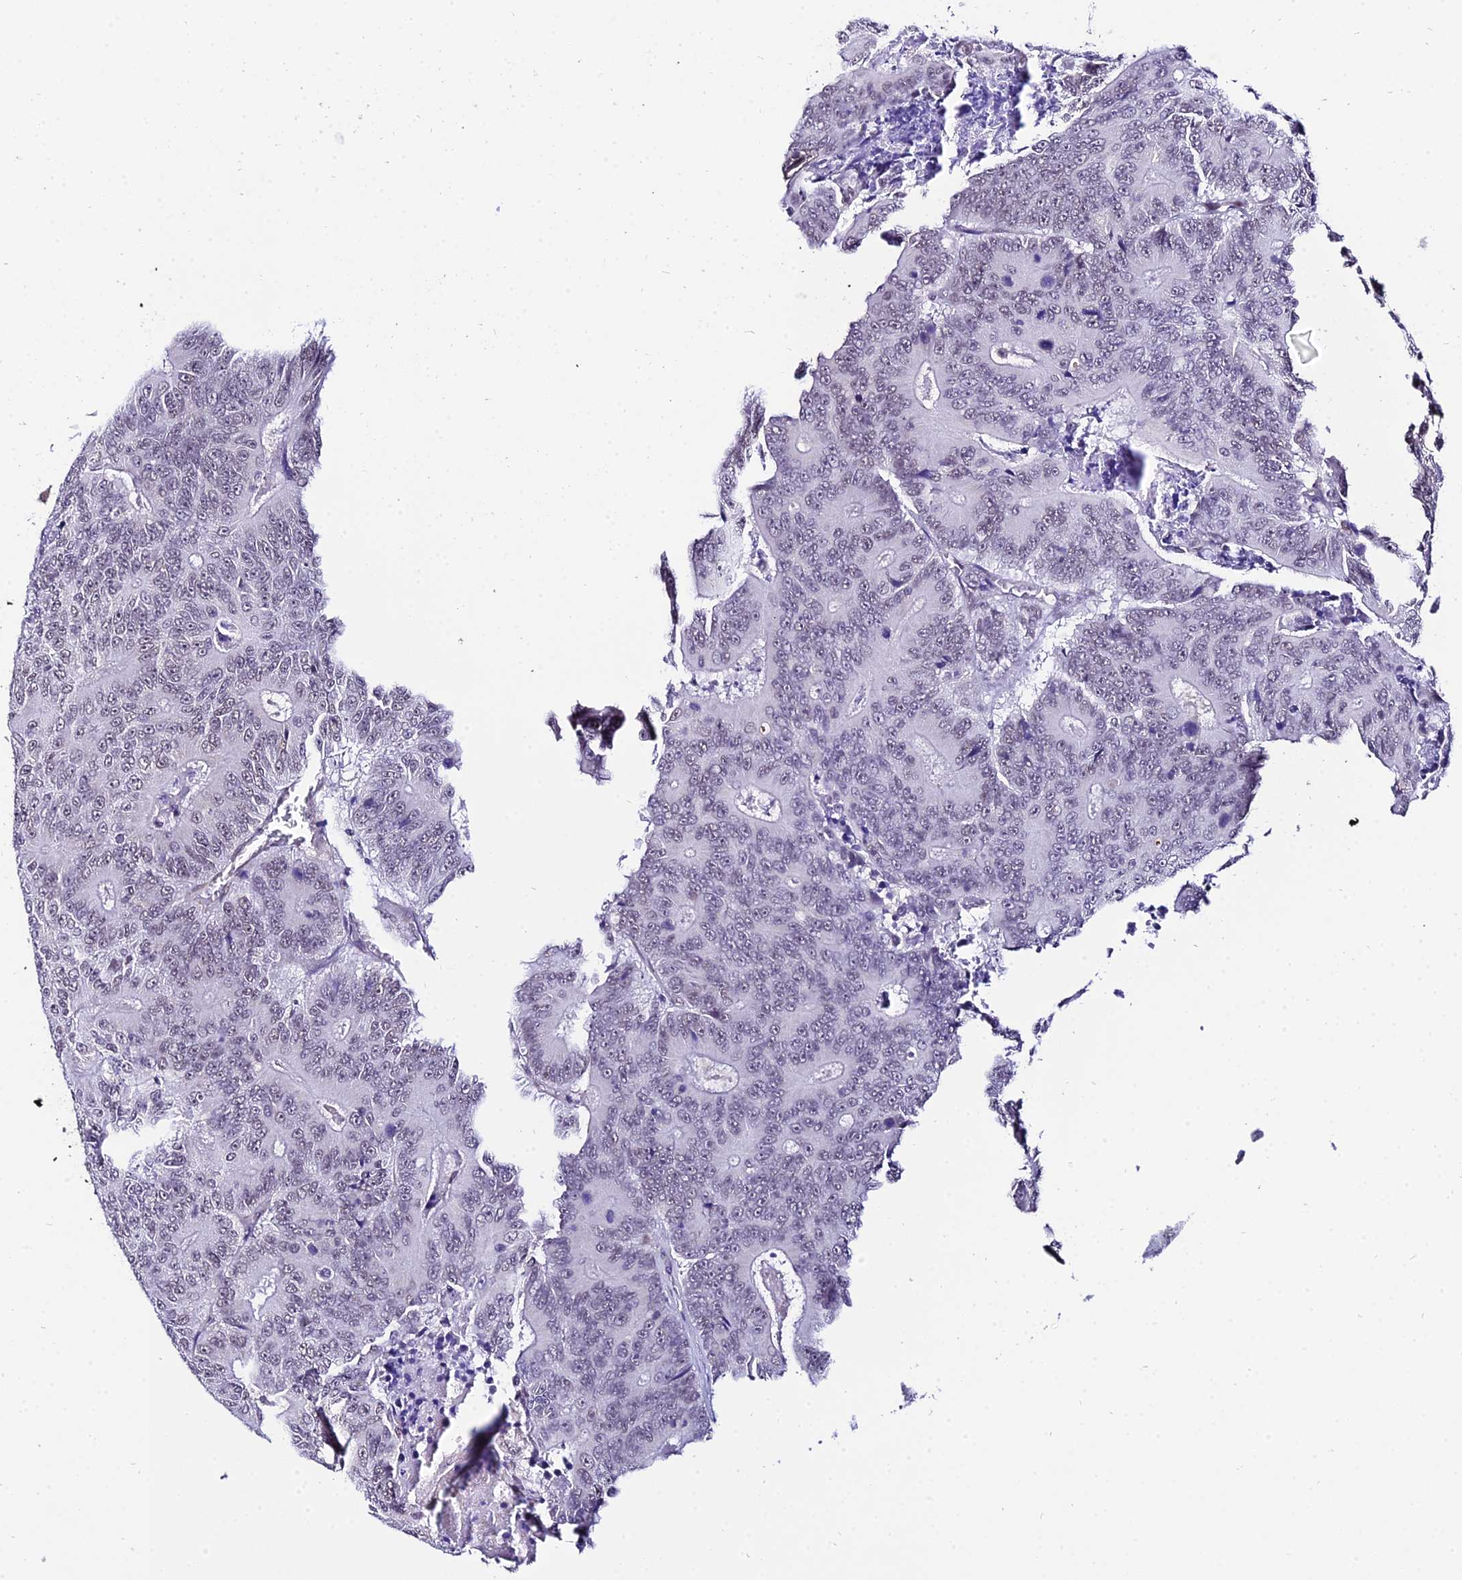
{"staining": {"intensity": "negative", "quantity": "none", "location": "none"}, "tissue": "colorectal cancer", "cell_type": "Tumor cells", "image_type": "cancer", "snomed": [{"axis": "morphology", "description": "Adenocarcinoma, NOS"}, {"axis": "topography", "description": "Colon"}], "caption": "Tumor cells show no significant protein positivity in colorectal cancer (adenocarcinoma).", "gene": "POLR2I", "patient": {"sex": "male", "age": 83}}